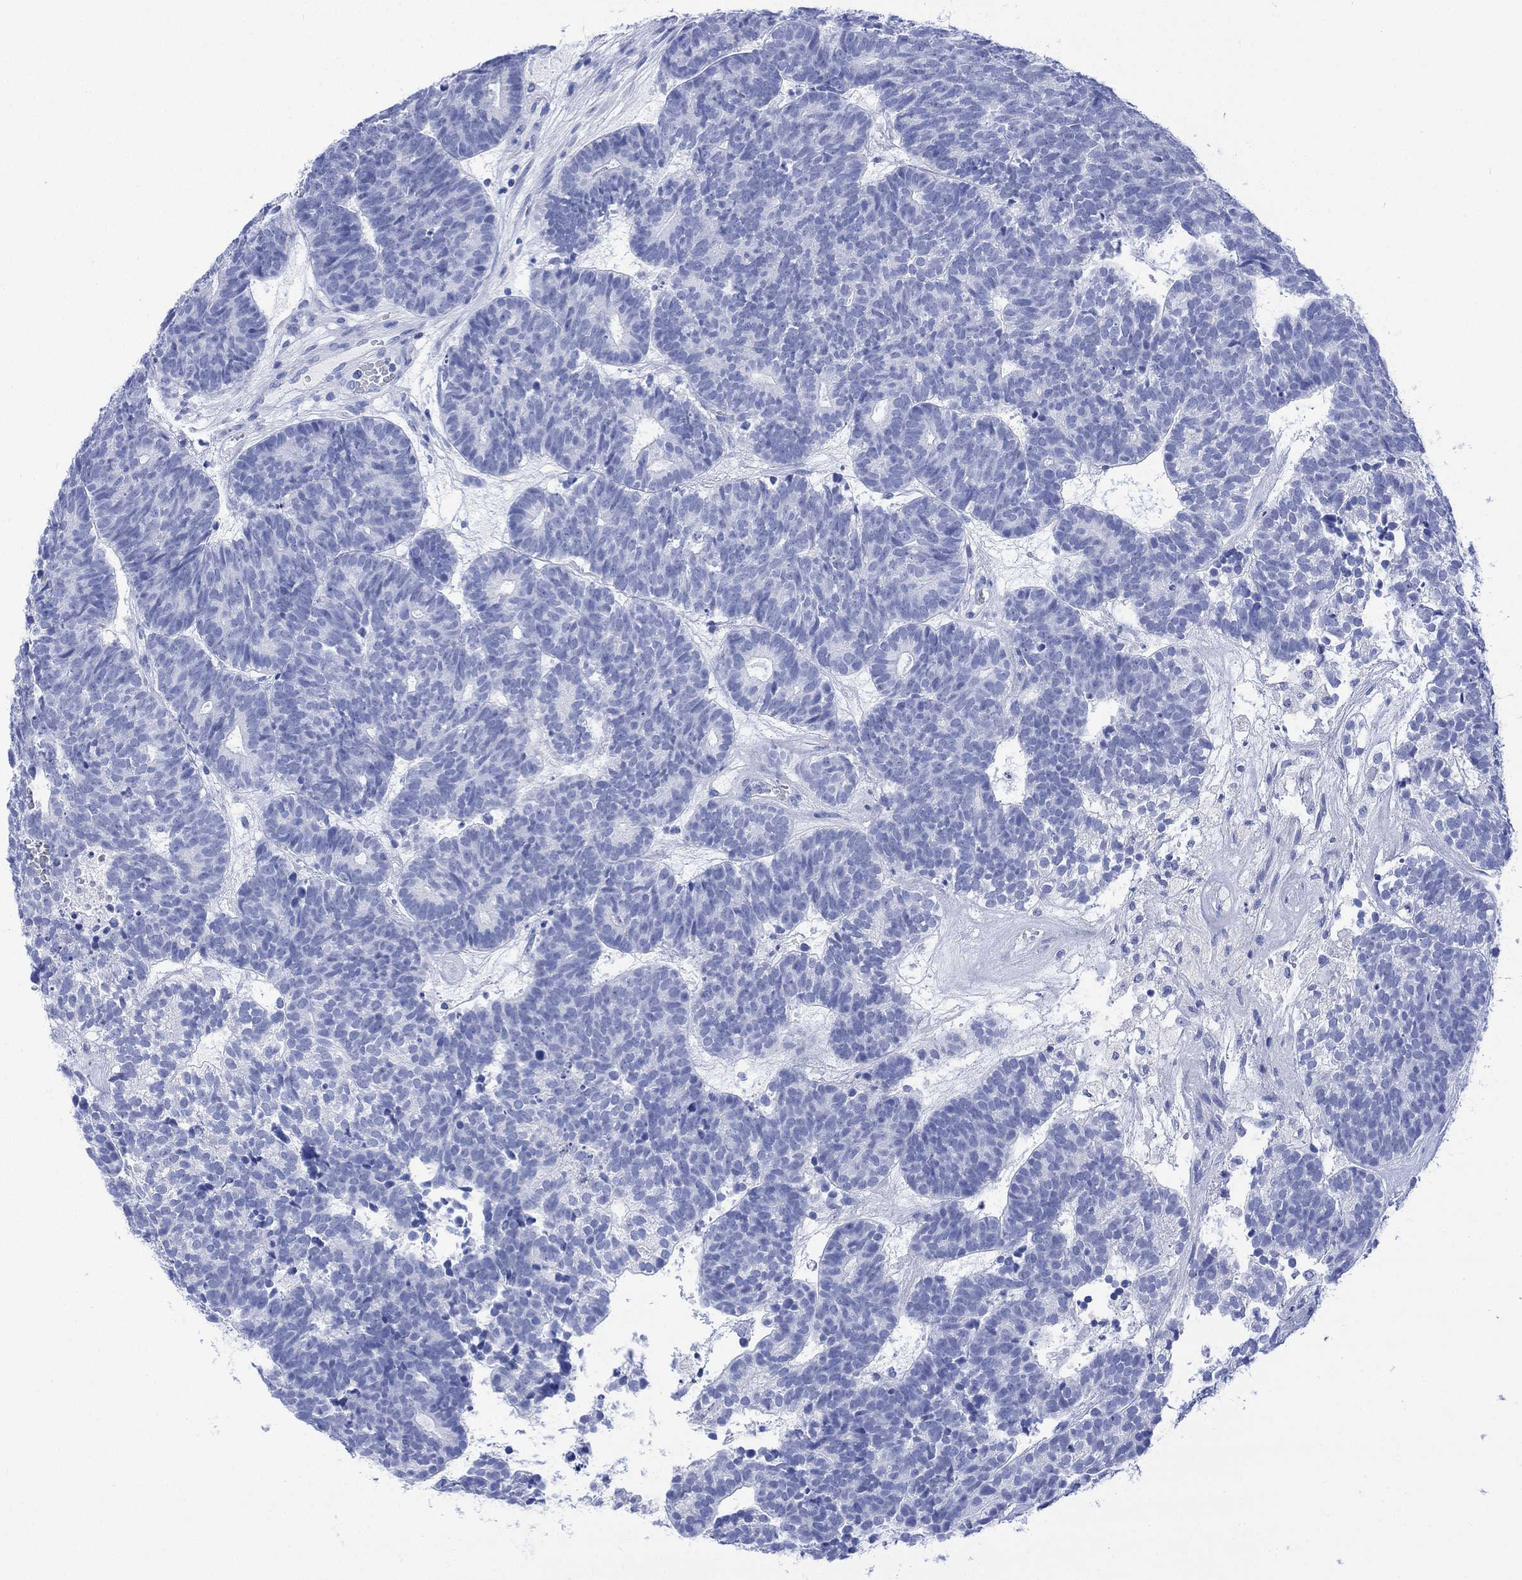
{"staining": {"intensity": "negative", "quantity": "none", "location": "none"}, "tissue": "head and neck cancer", "cell_type": "Tumor cells", "image_type": "cancer", "snomed": [{"axis": "morphology", "description": "Adenocarcinoma, NOS"}, {"axis": "topography", "description": "Head-Neck"}], "caption": "Immunohistochemistry histopathology image of head and neck cancer (adenocarcinoma) stained for a protein (brown), which demonstrates no staining in tumor cells.", "gene": "CELF4", "patient": {"sex": "female", "age": 81}}